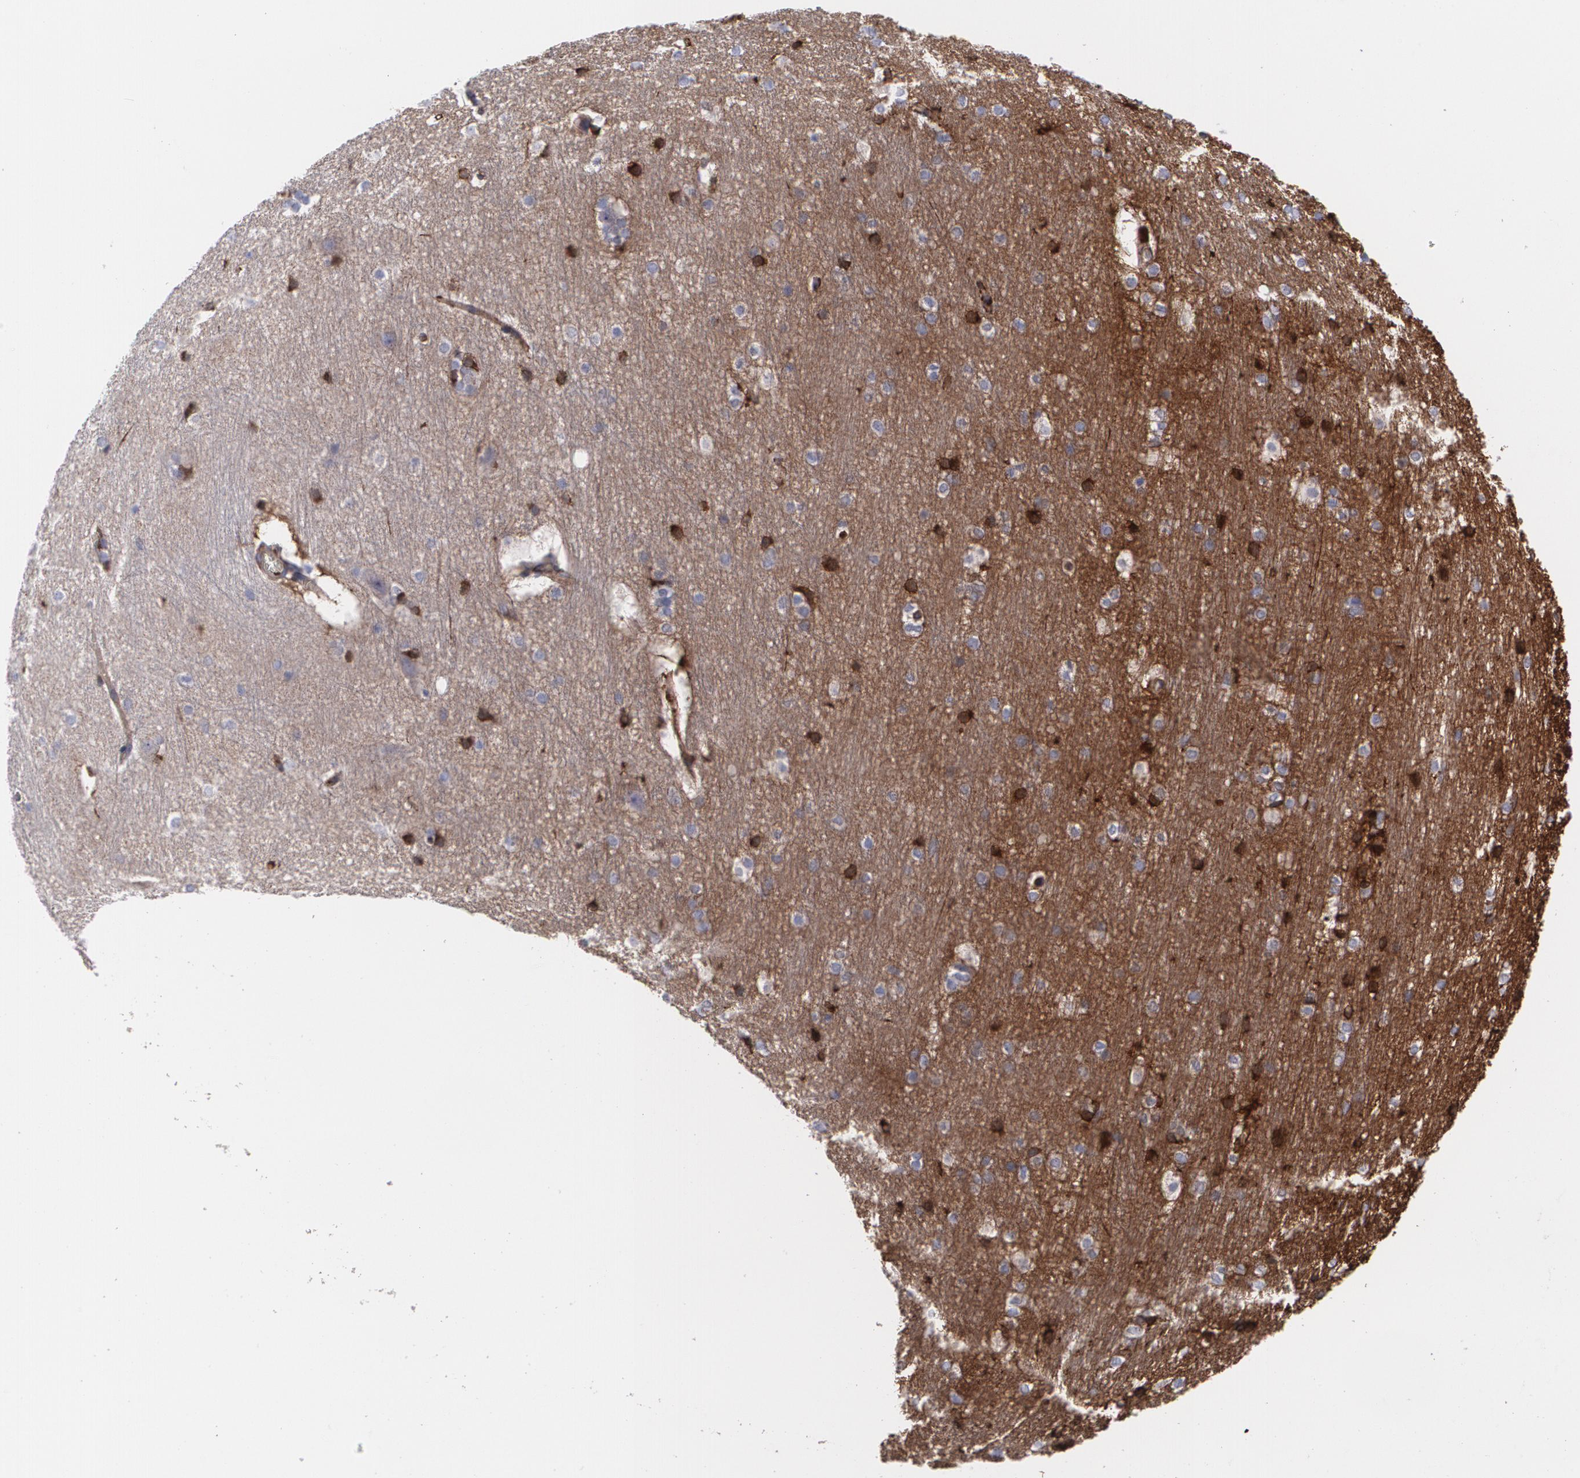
{"staining": {"intensity": "moderate", "quantity": ">75%", "location": "cytoplasmic/membranous"}, "tissue": "hippocampus", "cell_type": "Glial cells", "image_type": "normal", "snomed": [{"axis": "morphology", "description": "Normal tissue, NOS"}, {"axis": "topography", "description": "Hippocampus"}], "caption": "Moderate cytoplasmic/membranous expression for a protein is present in approximately >75% of glial cells of benign hippocampus using immunohistochemistry.", "gene": "FBLN1", "patient": {"sex": "female", "age": 19}}